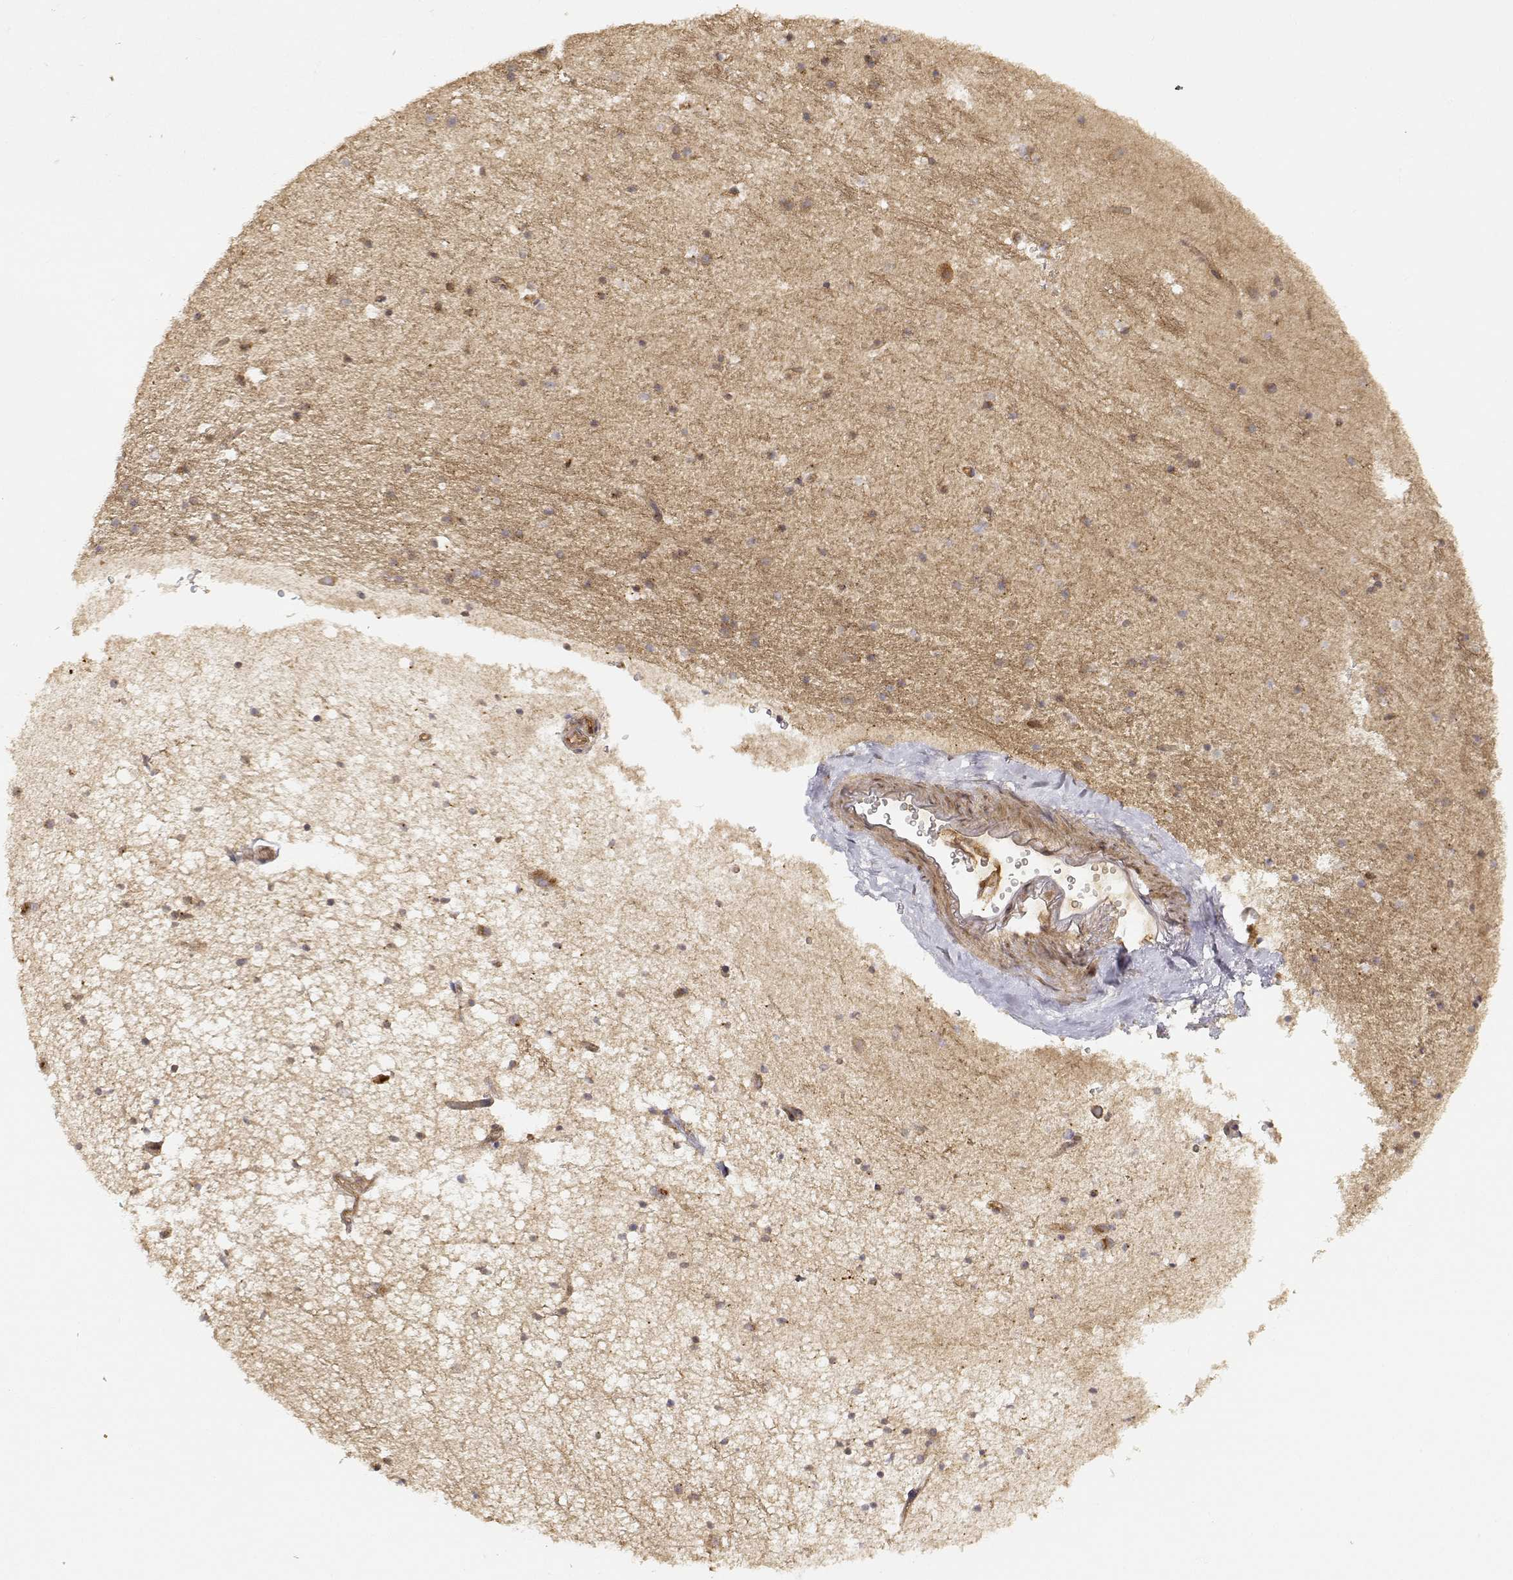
{"staining": {"intensity": "moderate", "quantity": "<25%", "location": "cytoplasmic/membranous"}, "tissue": "hippocampus", "cell_type": "Glial cells", "image_type": "normal", "snomed": [{"axis": "morphology", "description": "Normal tissue, NOS"}, {"axis": "topography", "description": "Hippocampus"}], "caption": "Protein expression analysis of benign hippocampus exhibits moderate cytoplasmic/membranous staining in approximately <25% of glial cells.", "gene": "CDK5RAP2", "patient": {"sex": "male", "age": 44}}